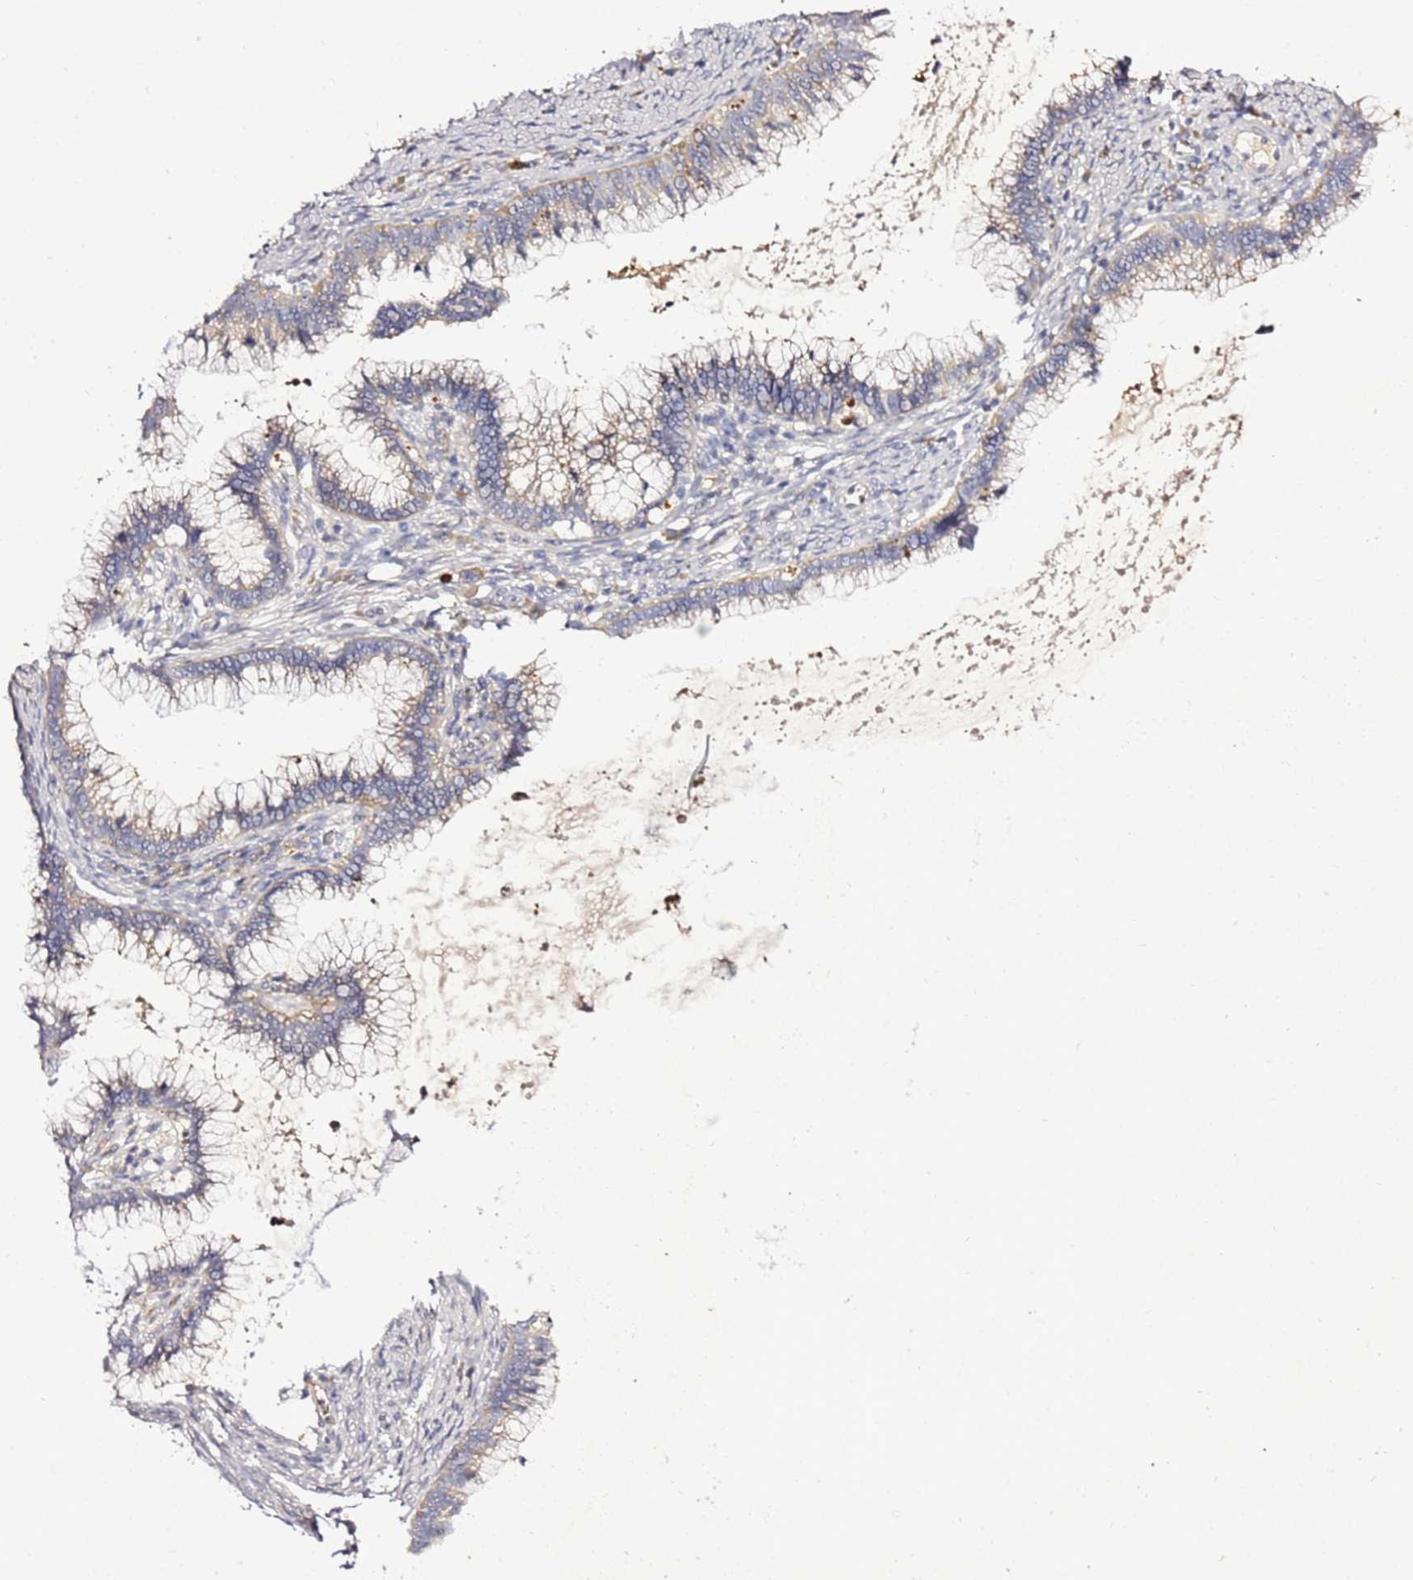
{"staining": {"intensity": "weak", "quantity": "25%-75%", "location": "cytoplasmic/membranous"}, "tissue": "cervical cancer", "cell_type": "Tumor cells", "image_type": "cancer", "snomed": [{"axis": "morphology", "description": "Adenocarcinoma, NOS"}, {"axis": "topography", "description": "Cervix"}], "caption": "Human cervical cancer stained for a protein (brown) exhibits weak cytoplasmic/membranous positive staining in approximately 25%-75% of tumor cells.", "gene": "NOL8", "patient": {"sex": "female", "age": 36}}